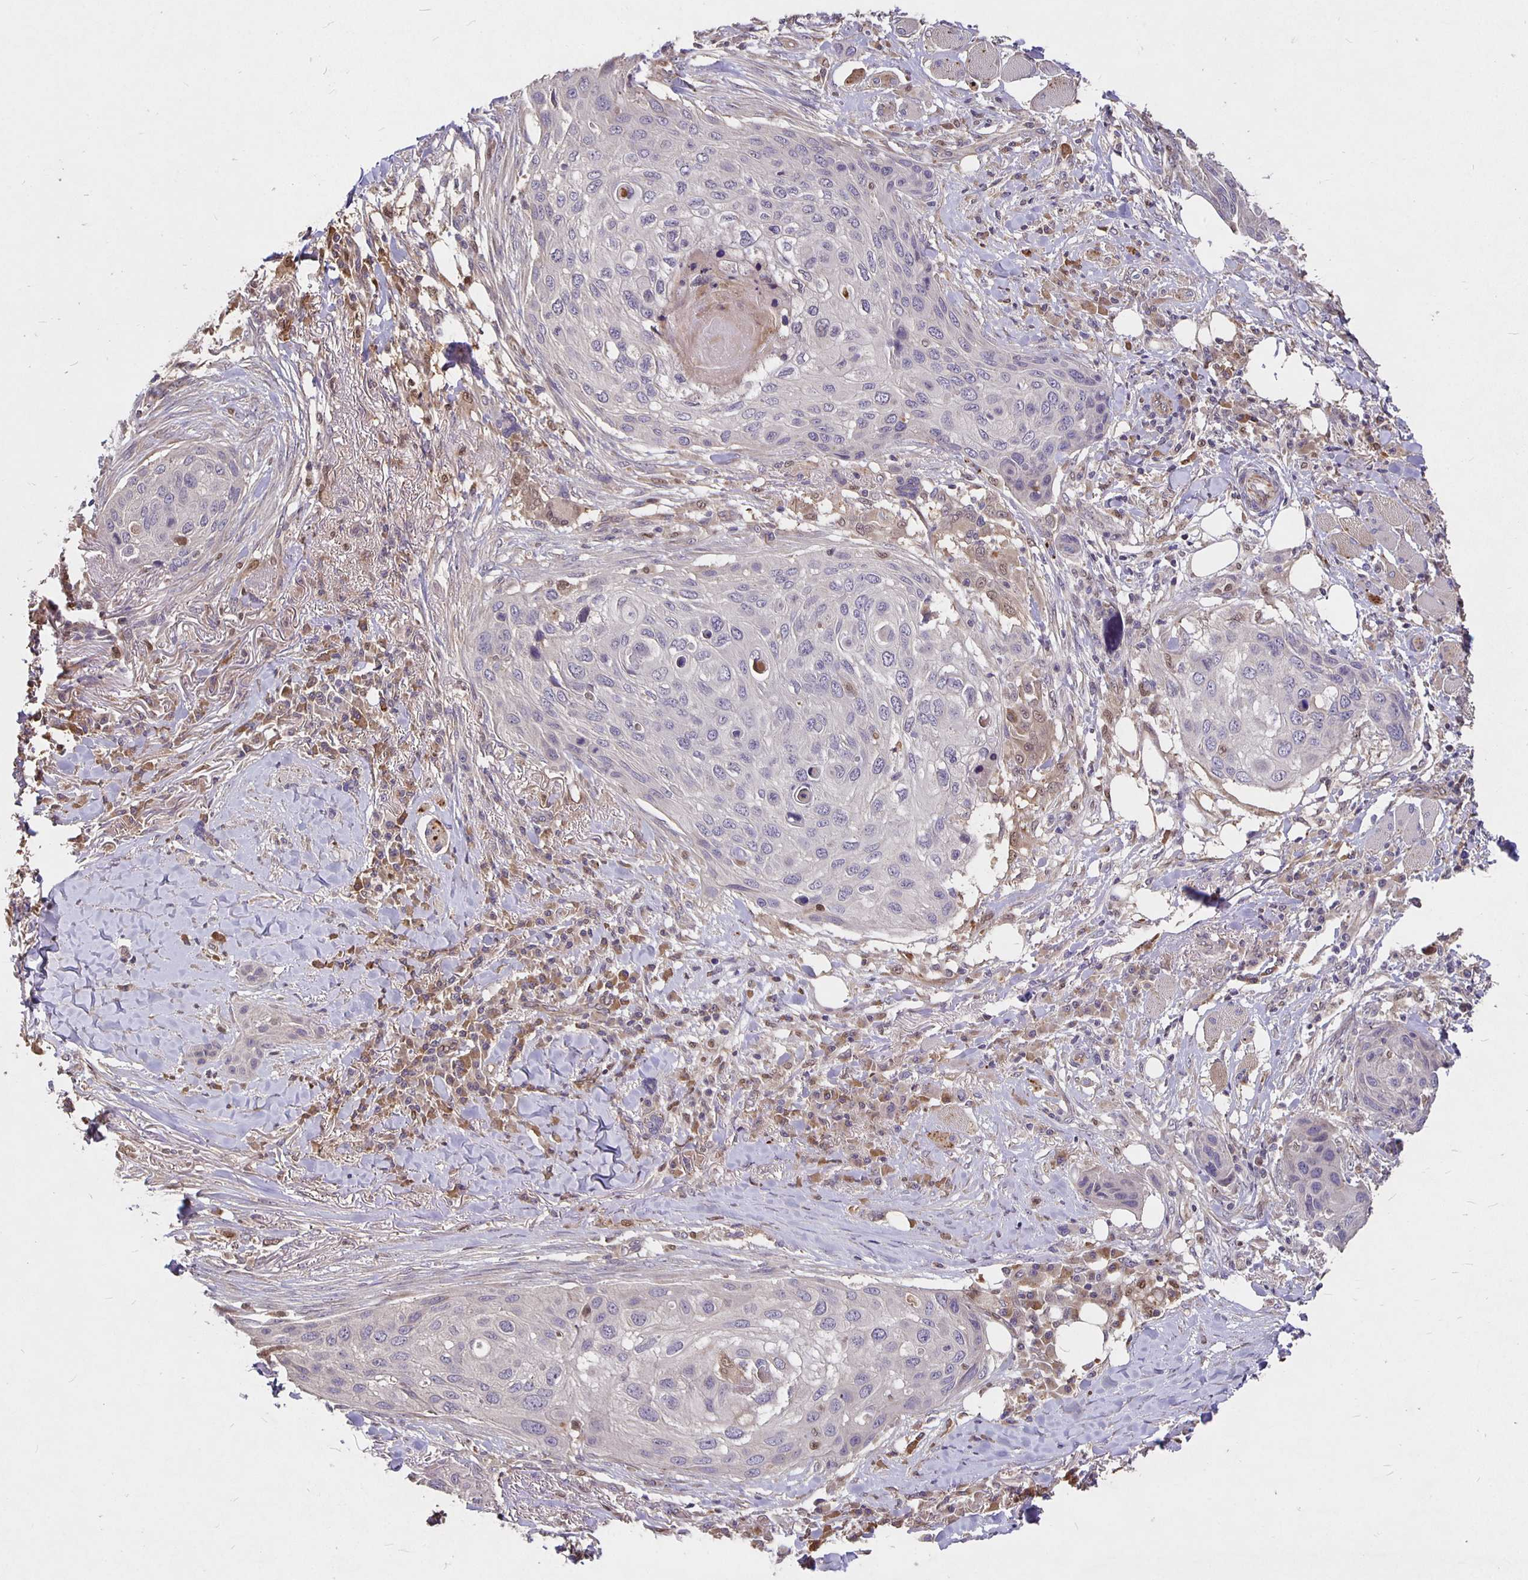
{"staining": {"intensity": "negative", "quantity": "none", "location": "none"}, "tissue": "skin cancer", "cell_type": "Tumor cells", "image_type": "cancer", "snomed": [{"axis": "morphology", "description": "Squamous cell carcinoma, NOS"}, {"axis": "topography", "description": "Skin"}], "caption": "Protein analysis of squamous cell carcinoma (skin) displays no significant positivity in tumor cells.", "gene": "NOG", "patient": {"sex": "female", "age": 87}}